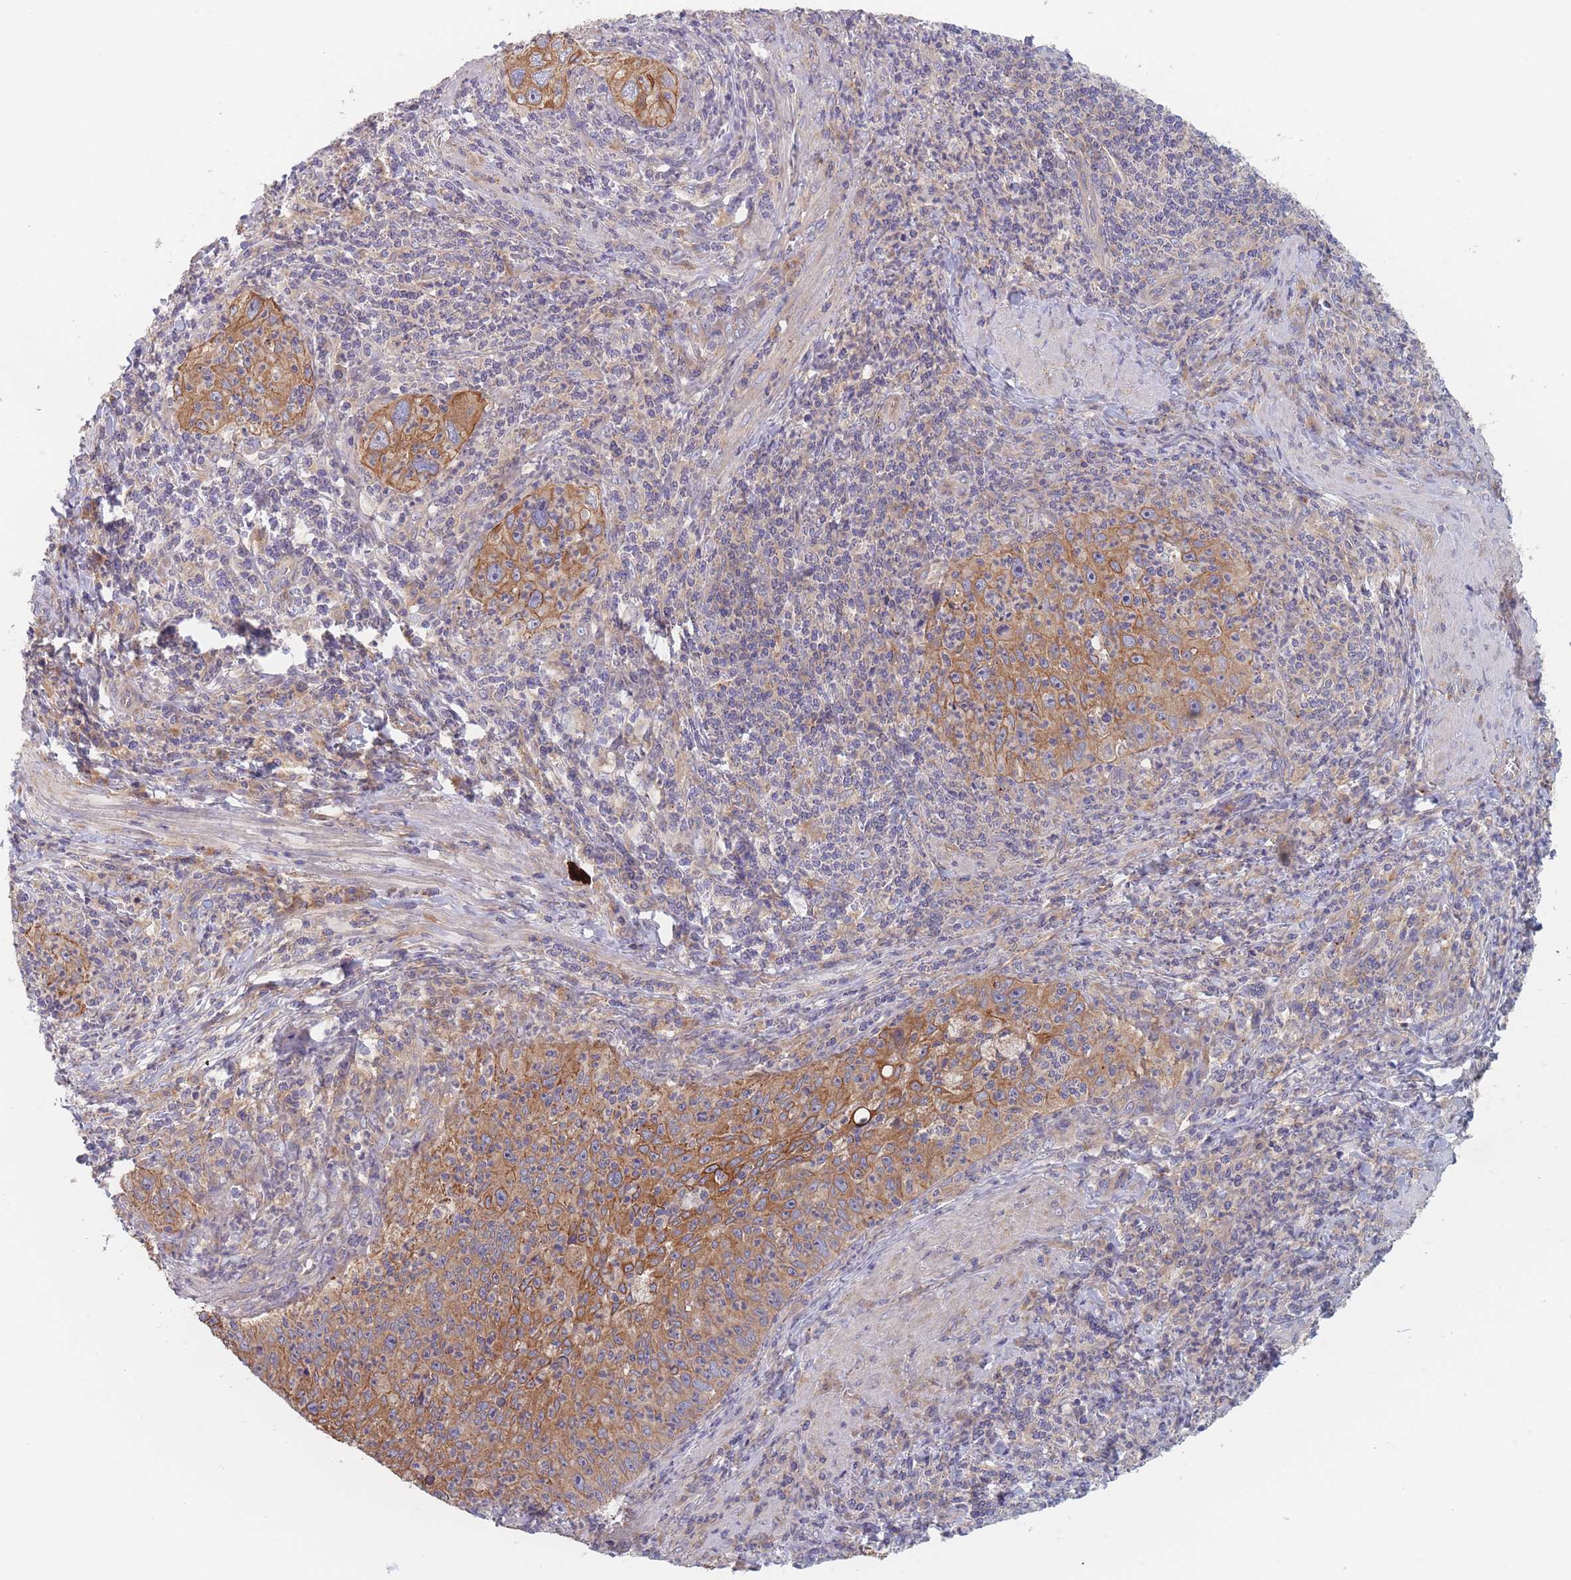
{"staining": {"intensity": "moderate", "quantity": ">75%", "location": "cytoplasmic/membranous"}, "tissue": "cervical cancer", "cell_type": "Tumor cells", "image_type": "cancer", "snomed": [{"axis": "morphology", "description": "Squamous cell carcinoma, NOS"}, {"axis": "topography", "description": "Cervix"}], "caption": "Immunohistochemistry staining of cervical squamous cell carcinoma, which shows medium levels of moderate cytoplasmic/membranous positivity in approximately >75% of tumor cells indicating moderate cytoplasmic/membranous protein staining. The staining was performed using DAB (brown) for protein detection and nuclei were counterstained in hematoxylin (blue).", "gene": "EFCC1", "patient": {"sex": "female", "age": 30}}